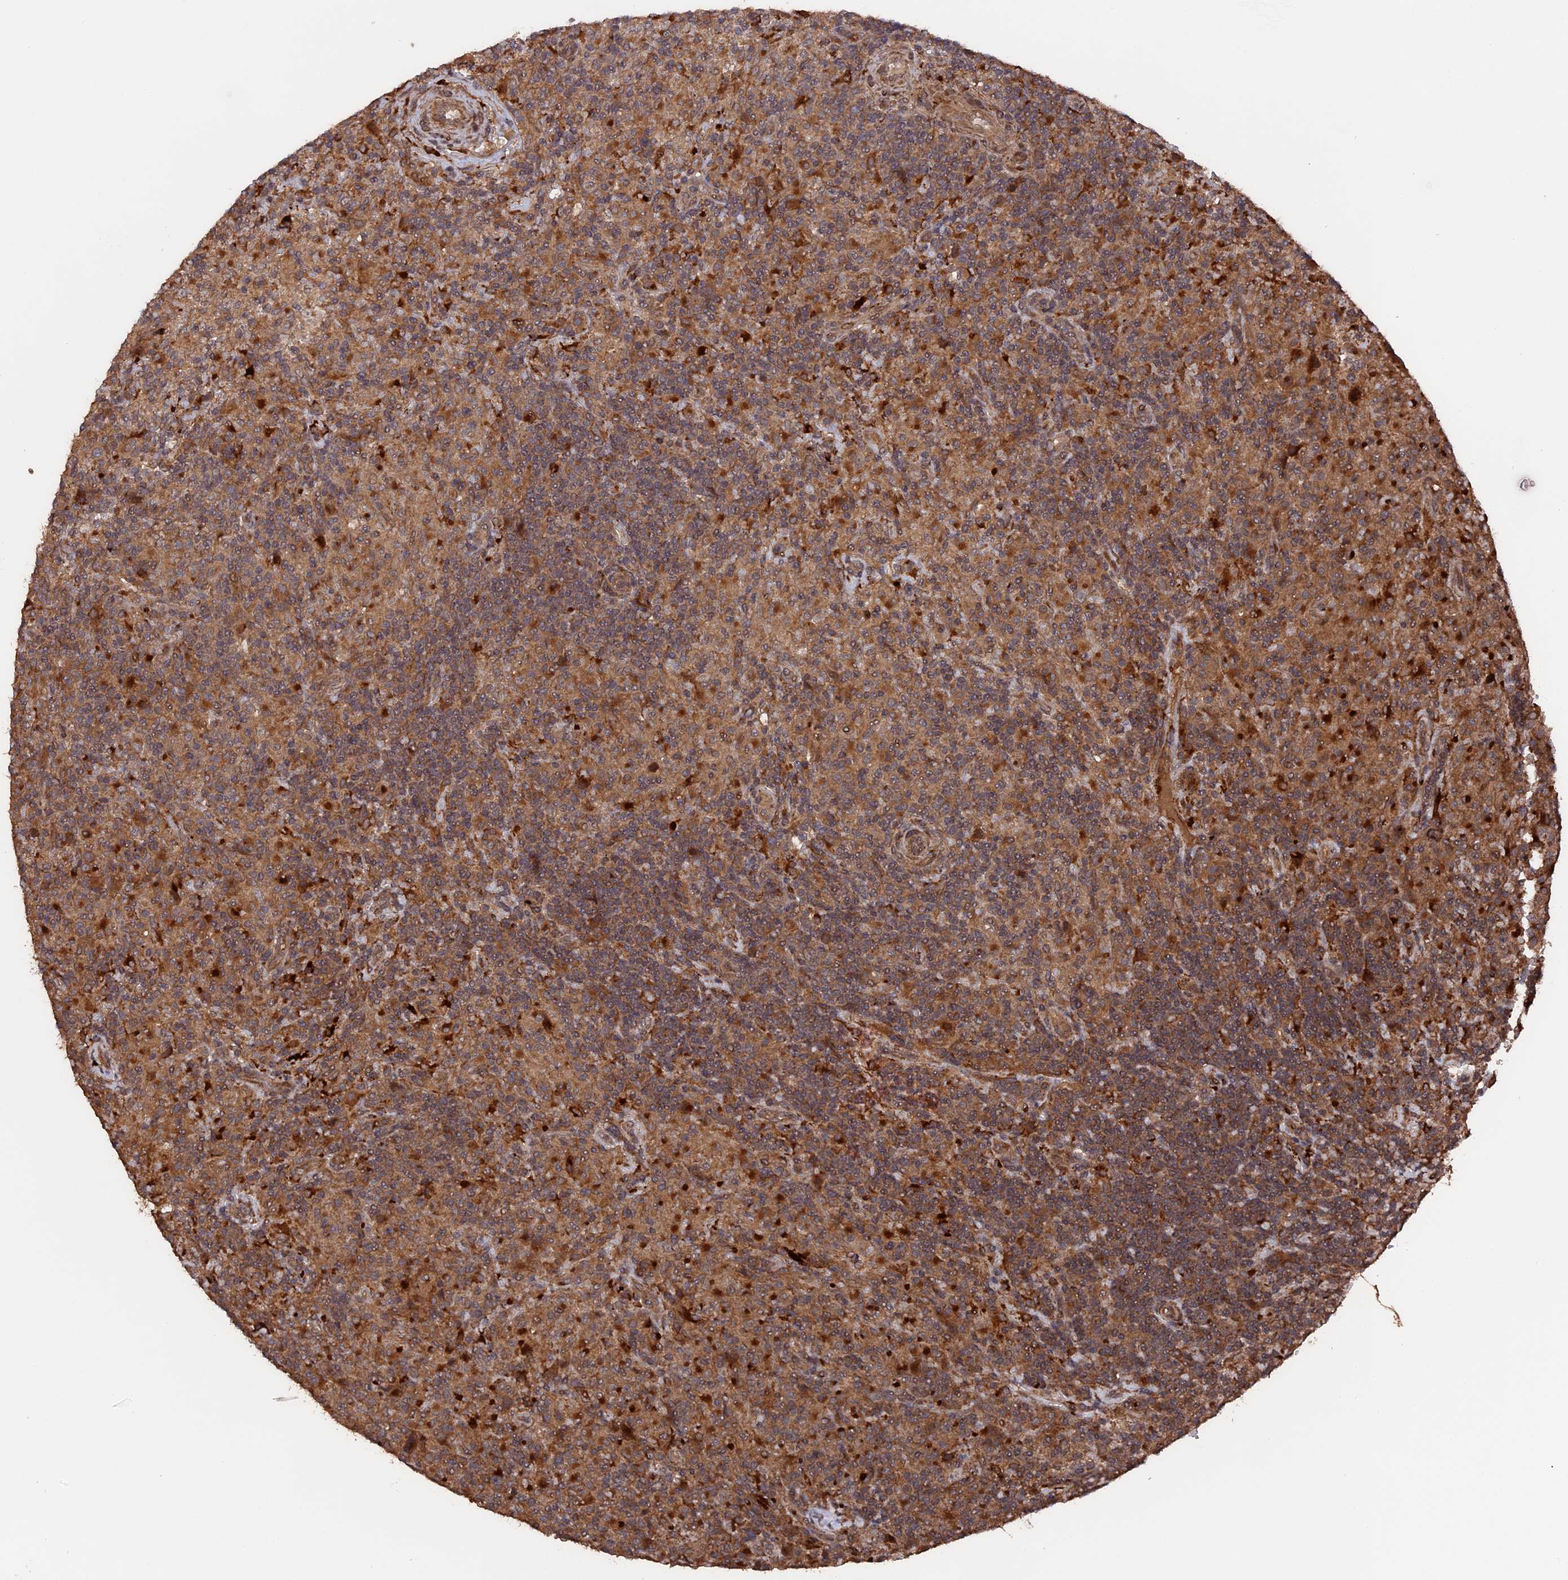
{"staining": {"intensity": "moderate", "quantity": ">75%", "location": "cytoplasmic/membranous"}, "tissue": "lymphoma", "cell_type": "Tumor cells", "image_type": "cancer", "snomed": [{"axis": "morphology", "description": "Hodgkin's disease, NOS"}, {"axis": "topography", "description": "Lymph node"}], "caption": "This is an image of IHC staining of lymphoma, which shows moderate staining in the cytoplasmic/membranous of tumor cells.", "gene": "TELO2", "patient": {"sex": "male", "age": 70}}